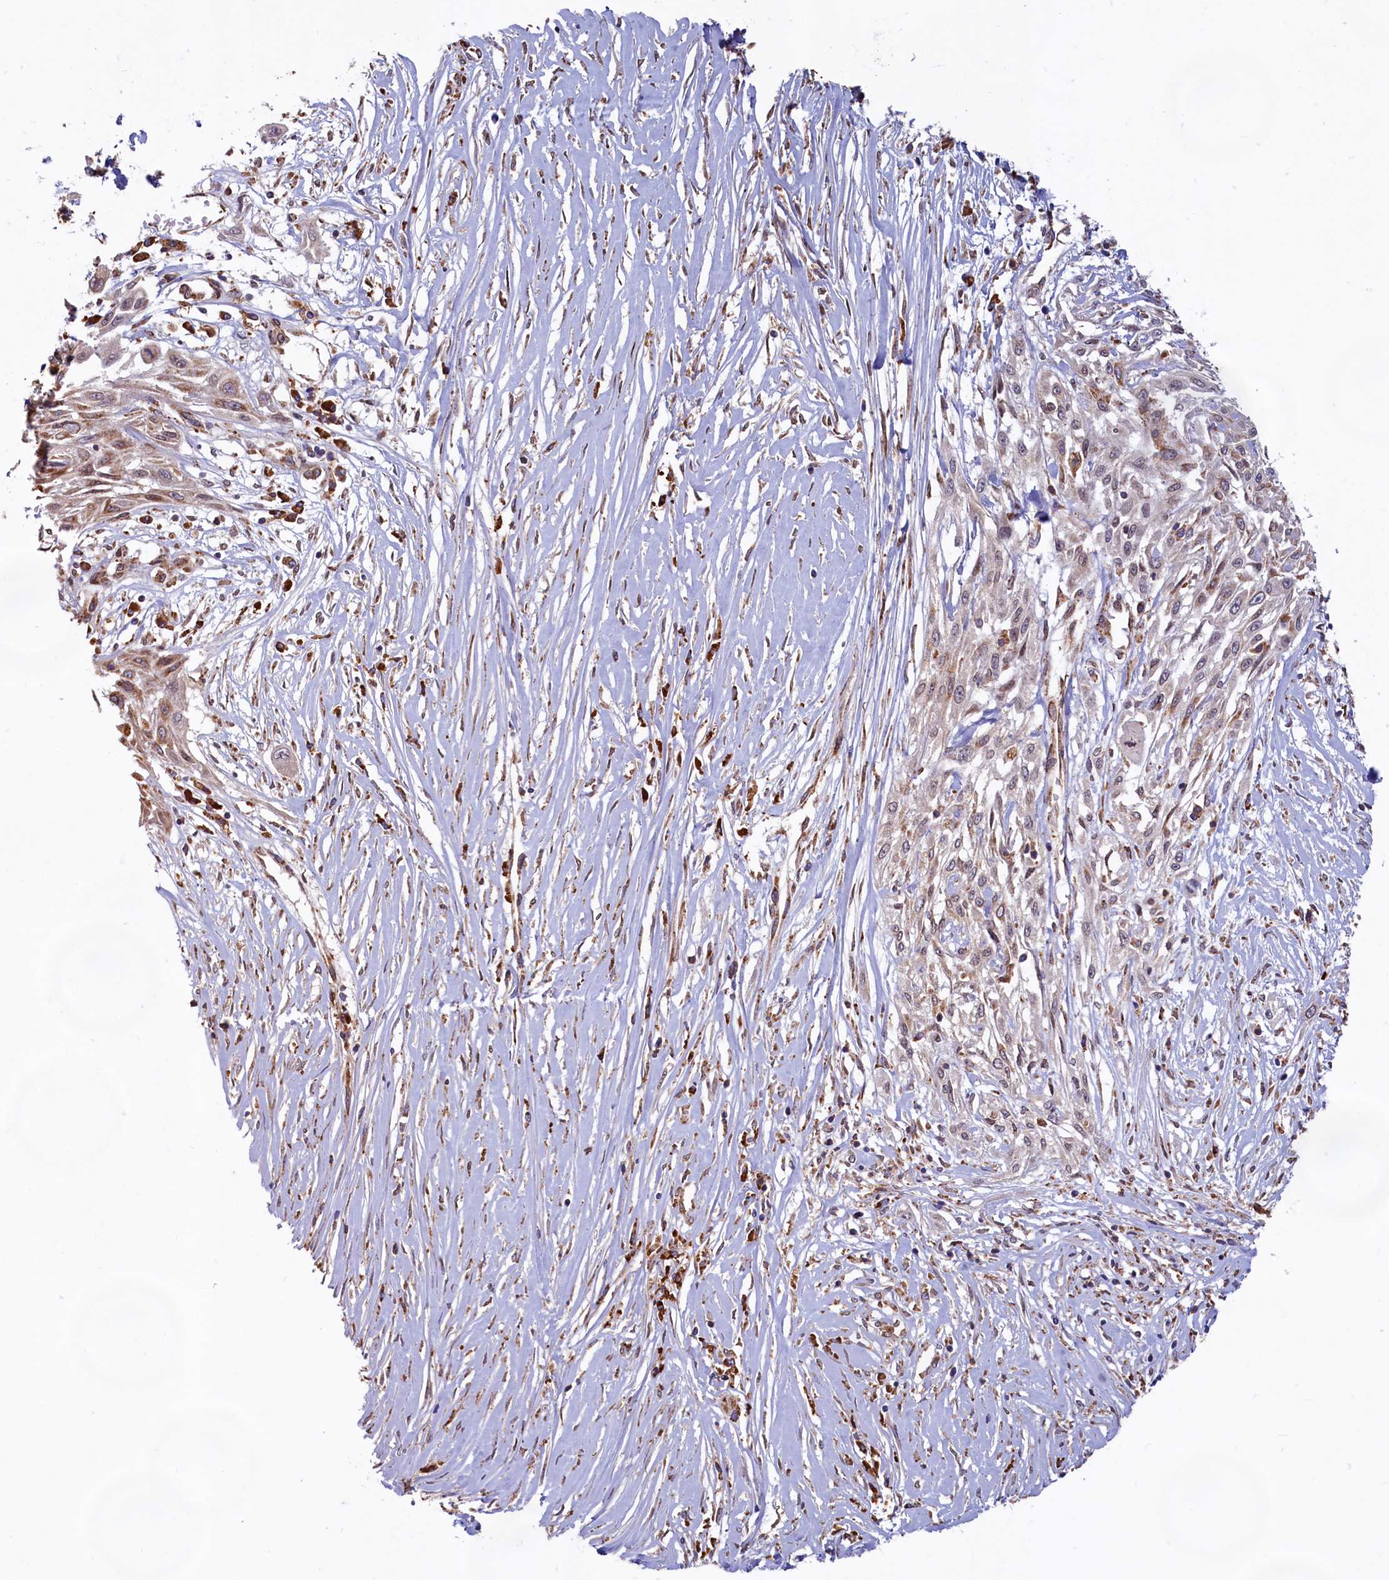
{"staining": {"intensity": "moderate", "quantity": ">75%", "location": "cytoplasmic/membranous"}, "tissue": "skin cancer", "cell_type": "Tumor cells", "image_type": "cancer", "snomed": [{"axis": "morphology", "description": "Squamous cell carcinoma, NOS"}, {"axis": "morphology", "description": "Squamous cell carcinoma, metastatic, NOS"}, {"axis": "topography", "description": "Skin"}, {"axis": "topography", "description": "Lymph node"}], "caption": "Moderate cytoplasmic/membranous staining is seen in approximately >75% of tumor cells in skin cancer (squamous cell carcinoma).", "gene": "TBC1D19", "patient": {"sex": "male", "age": 75}}